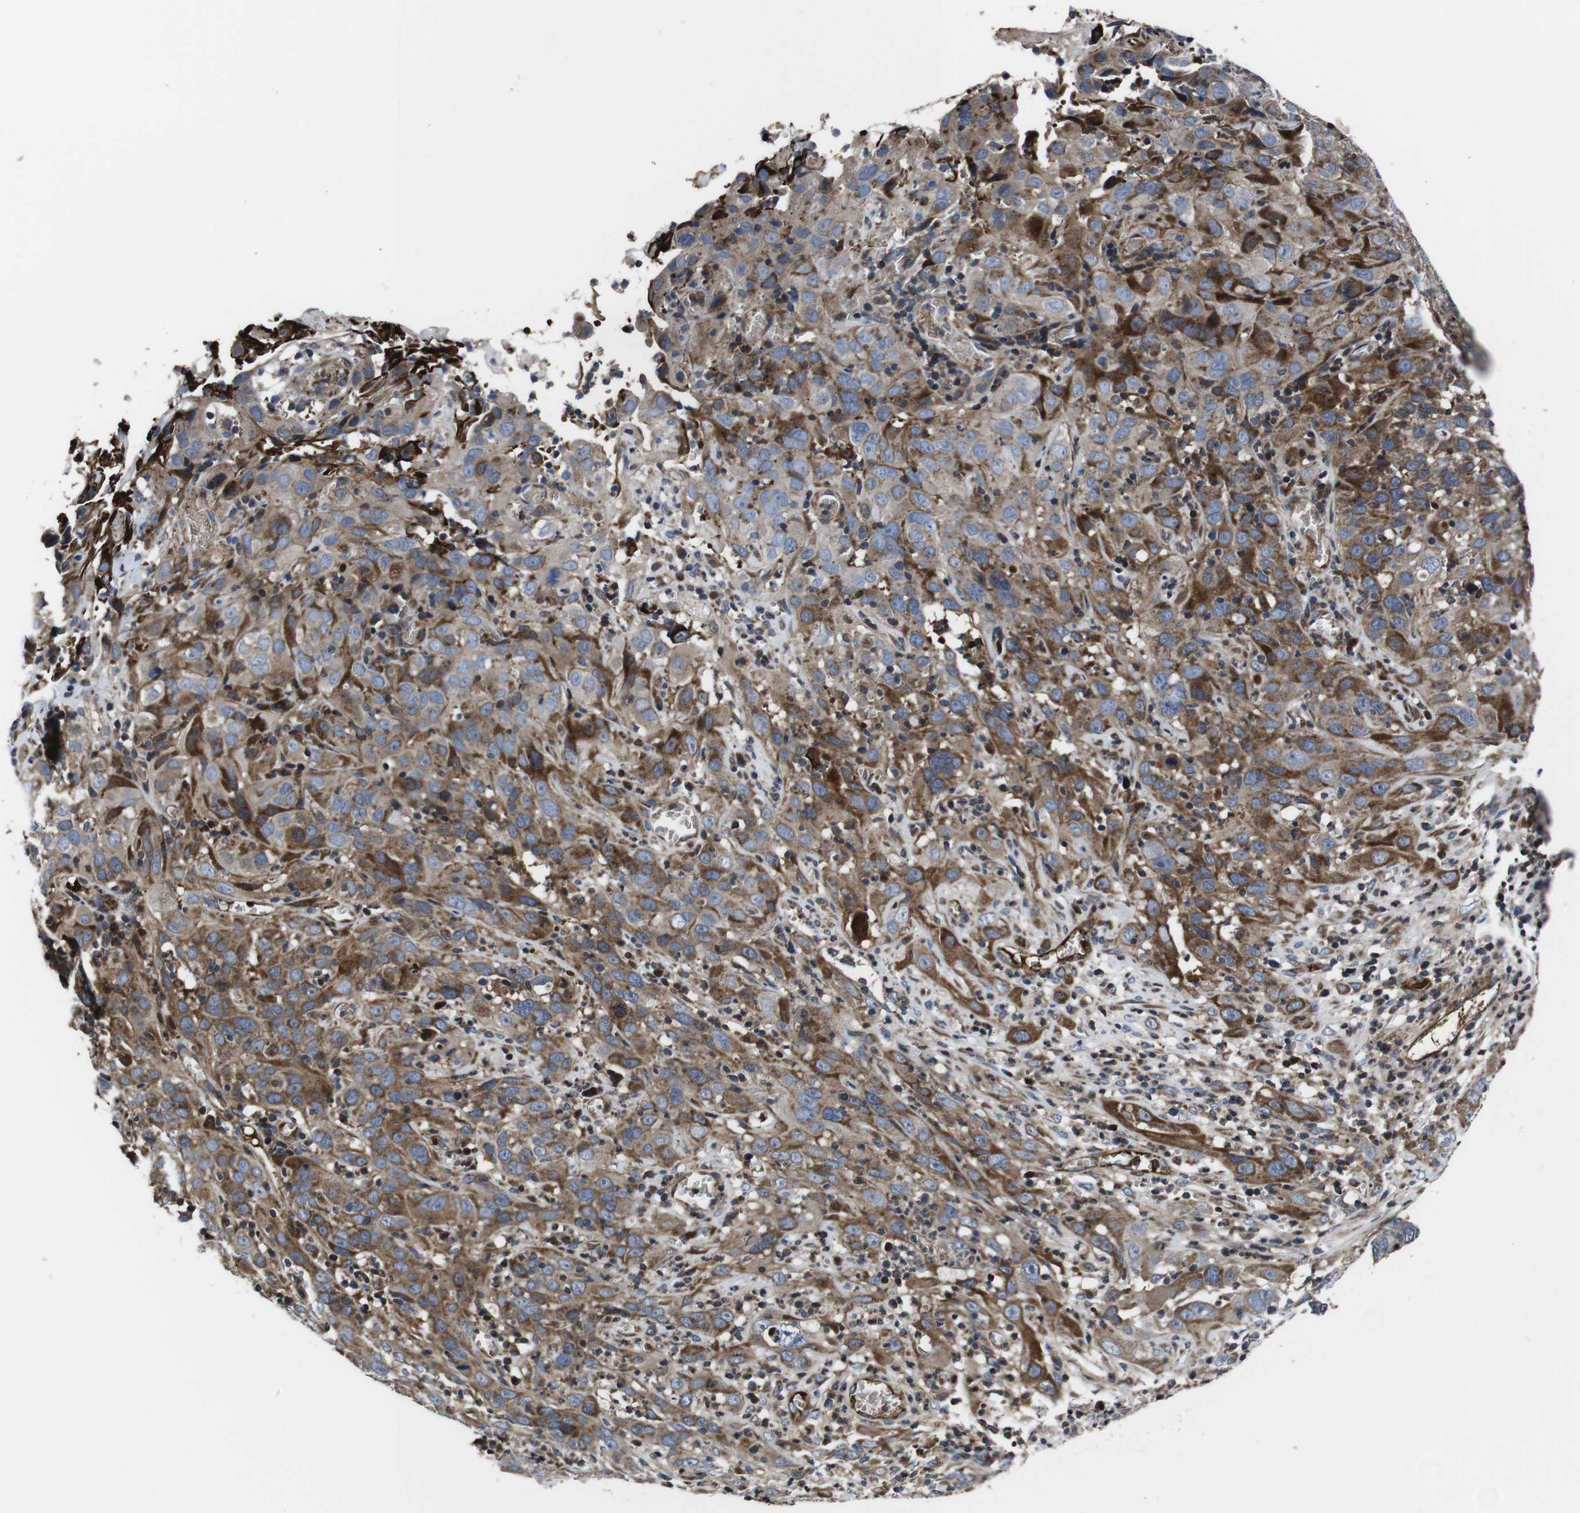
{"staining": {"intensity": "moderate", "quantity": ">75%", "location": "cytoplasmic/membranous"}, "tissue": "cervical cancer", "cell_type": "Tumor cells", "image_type": "cancer", "snomed": [{"axis": "morphology", "description": "Squamous cell carcinoma, NOS"}, {"axis": "topography", "description": "Cervix"}], "caption": "This photomicrograph displays immunohistochemistry (IHC) staining of human squamous cell carcinoma (cervical), with medium moderate cytoplasmic/membranous positivity in approximately >75% of tumor cells.", "gene": "SMYD3", "patient": {"sex": "female", "age": 32}}